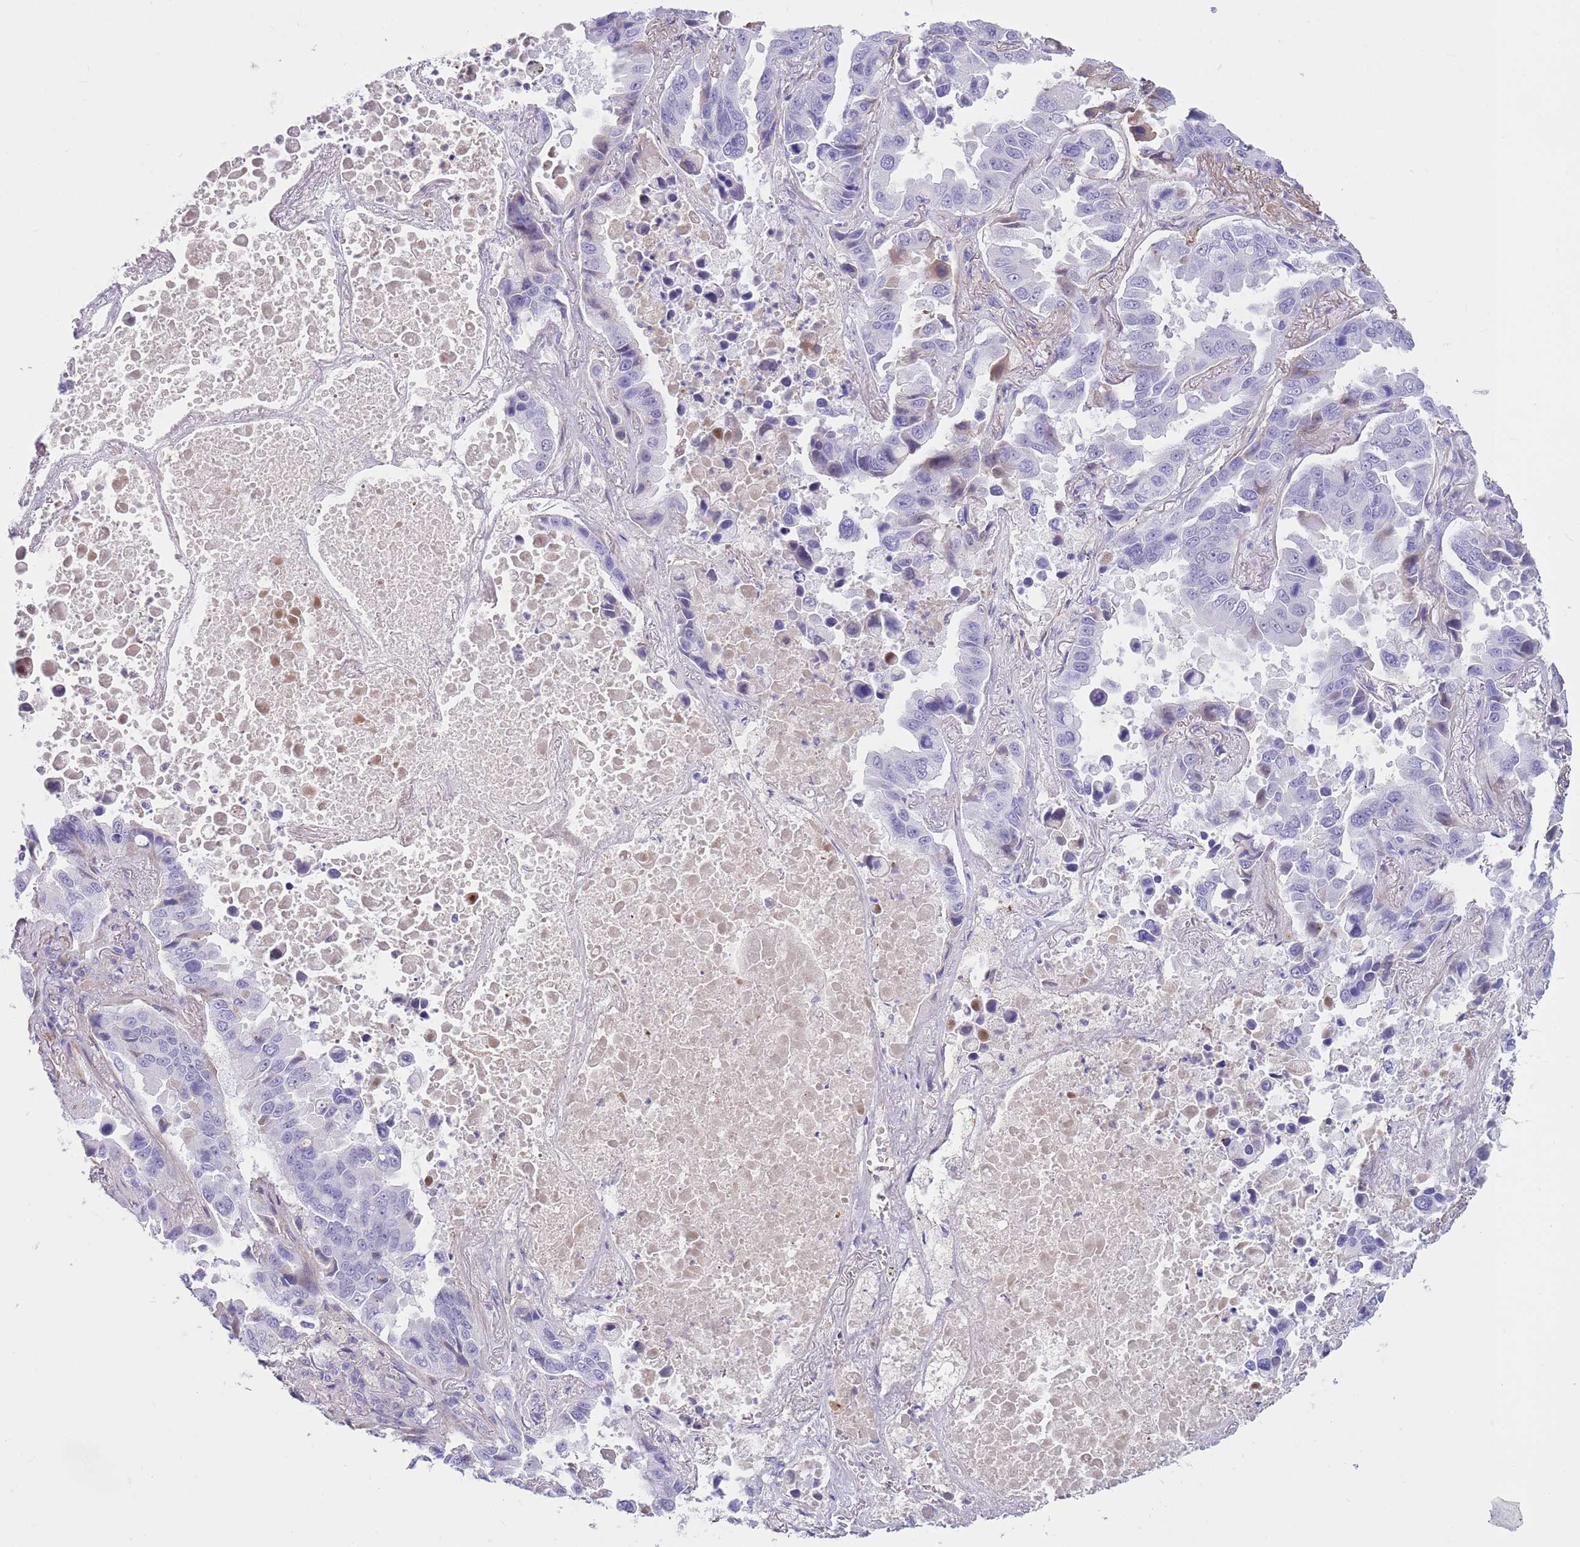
{"staining": {"intensity": "negative", "quantity": "none", "location": "none"}, "tissue": "lung cancer", "cell_type": "Tumor cells", "image_type": "cancer", "snomed": [{"axis": "morphology", "description": "Adenocarcinoma, NOS"}, {"axis": "topography", "description": "Lung"}], "caption": "This is a histopathology image of immunohistochemistry staining of adenocarcinoma (lung), which shows no expression in tumor cells. (DAB immunohistochemistry with hematoxylin counter stain).", "gene": "LEPROTL1", "patient": {"sex": "male", "age": 64}}